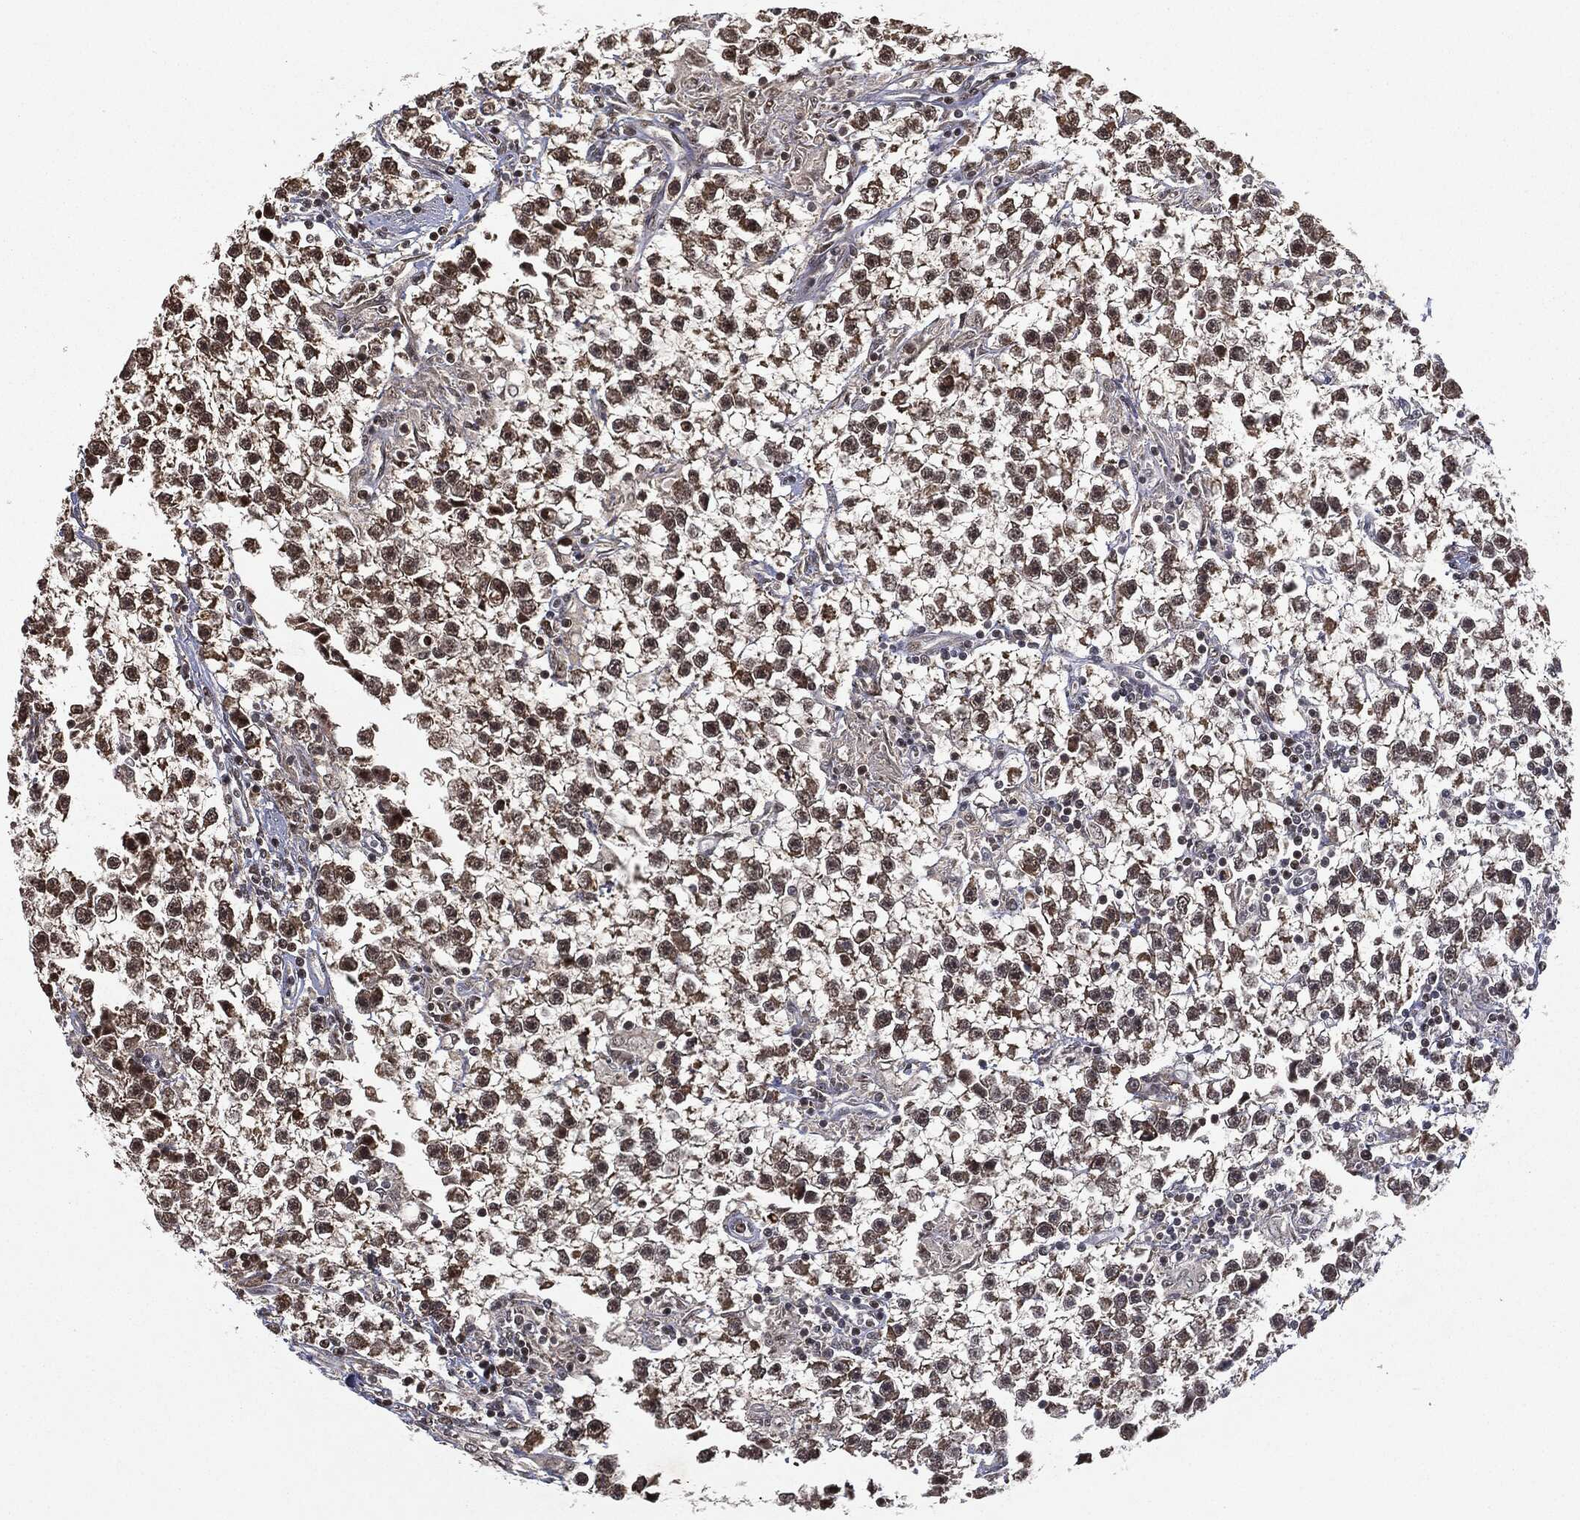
{"staining": {"intensity": "moderate", "quantity": ">75%", "location": "cytoplasmic/membranous,nuclear"}, "tissue": "testis cancer", "cell_type": "Tumor cells", "image_type": "cancer", "snomed": [{"axis": "morphology", "description": "Seminoma, NOS"}, {"axis": "topography", "description": "Testis"}], "caption": "This image reveals immunohistochemistry (IHC) staining of human testis seminoma, with medium moderate cytoplasmic/membranous and nuclear positivity in approximately >75% of tumor cells.", "gene": "ZNHIT6", "patient": {"sex": "male", "age": 59}}